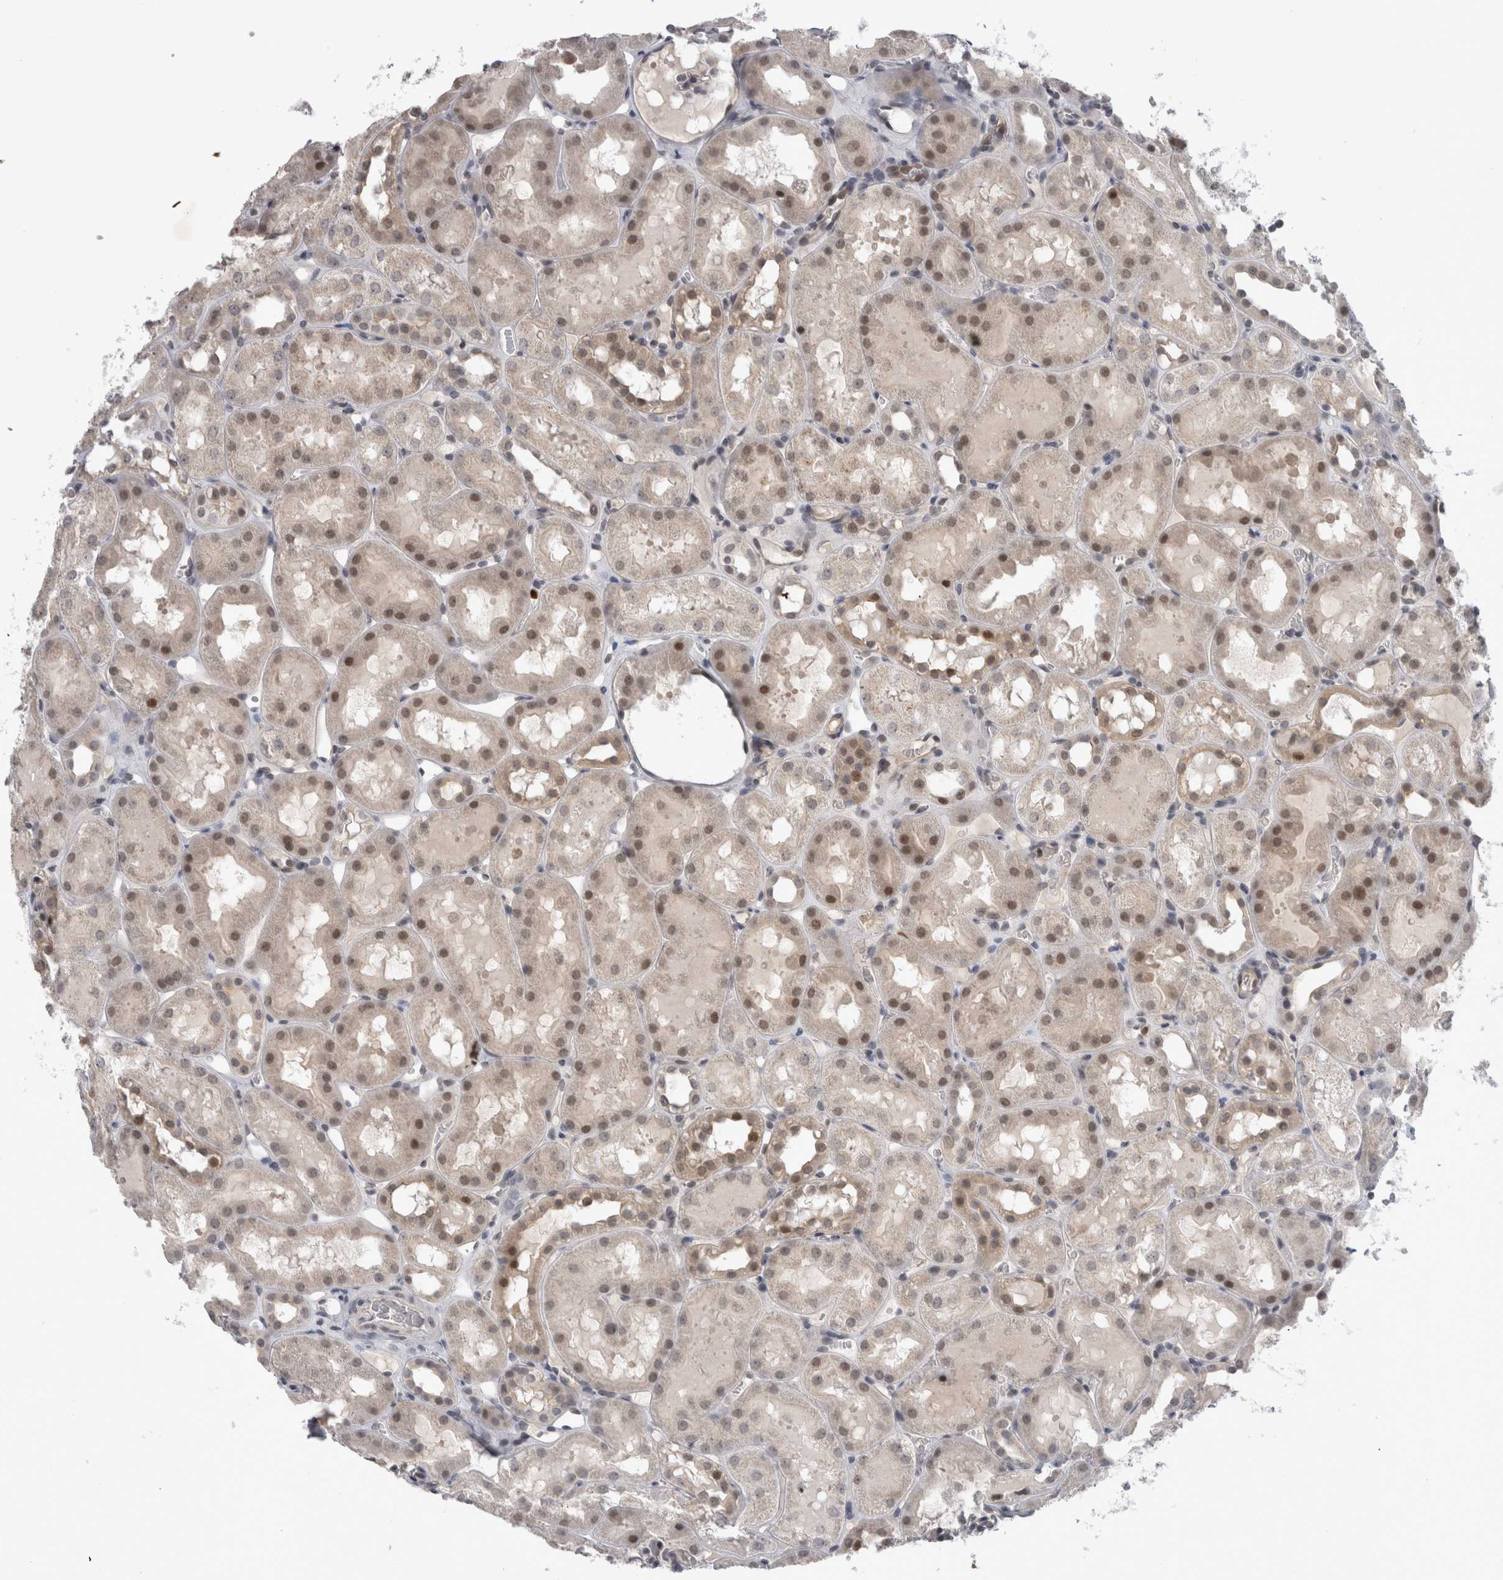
{"staining": {"intensity": "negative", "quantity": "none", "location": "none"}, "tissue": "kidney", "cell_type": "Cells in glomeruli", "image_type": "normal", "snomed": [{"axis": "morphology", "description": "Normal tissue, NOS"}, {"axis": "topography", "description": "Kidney"}, {"axis": "topography", "description": "Urinary bladder"}], "caption": "An immunohistochemistry (IHC) histopathology image of unremarkable kidney is shown. There is no staining in cells in glomeruli of kidney.", "gene": "KIF18B", "patient": {"sex": "male", "age": 16}}